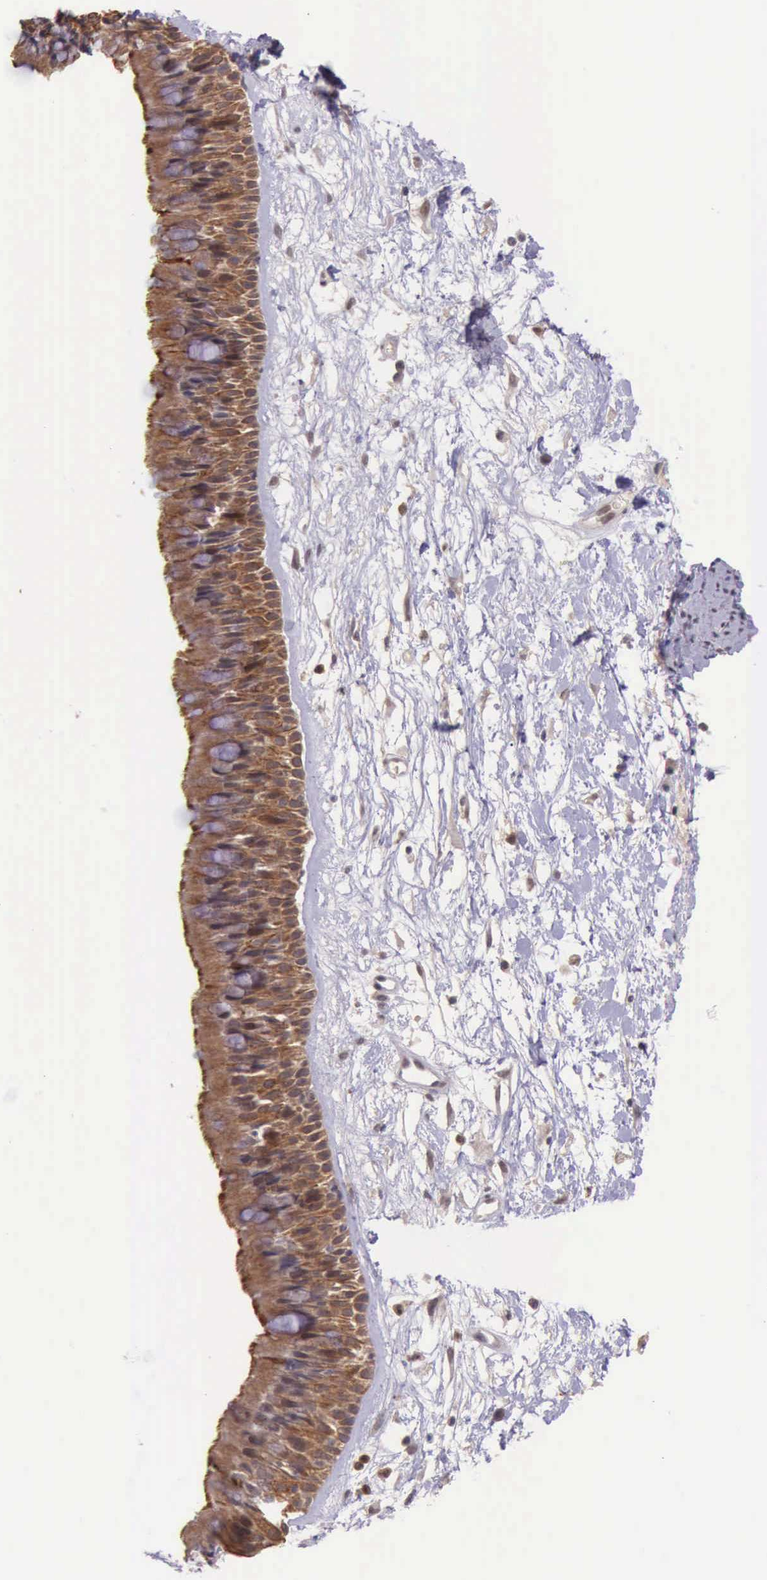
{"staining": {"intensity": "strong", "quantity": ">75%", "location": "cytoplasmic/membranous"}, "tissue": "nasopharynx", "cell_type": "Respiratory epithelial cells", "image_type": "normal", "snomed": [{"axis": "morphology", "description": "Normal tissue, NOS"}, {"axis": "topography", "description": "Nasopharynx"}], "caption": "An image of human nasopharynx stained for a protein displays strong cytoplasmic/membranous brown staining in respiratory epithelial cells.", "gene": "PRICKLE3", "patient": {"sex": "male", "age": 13}}